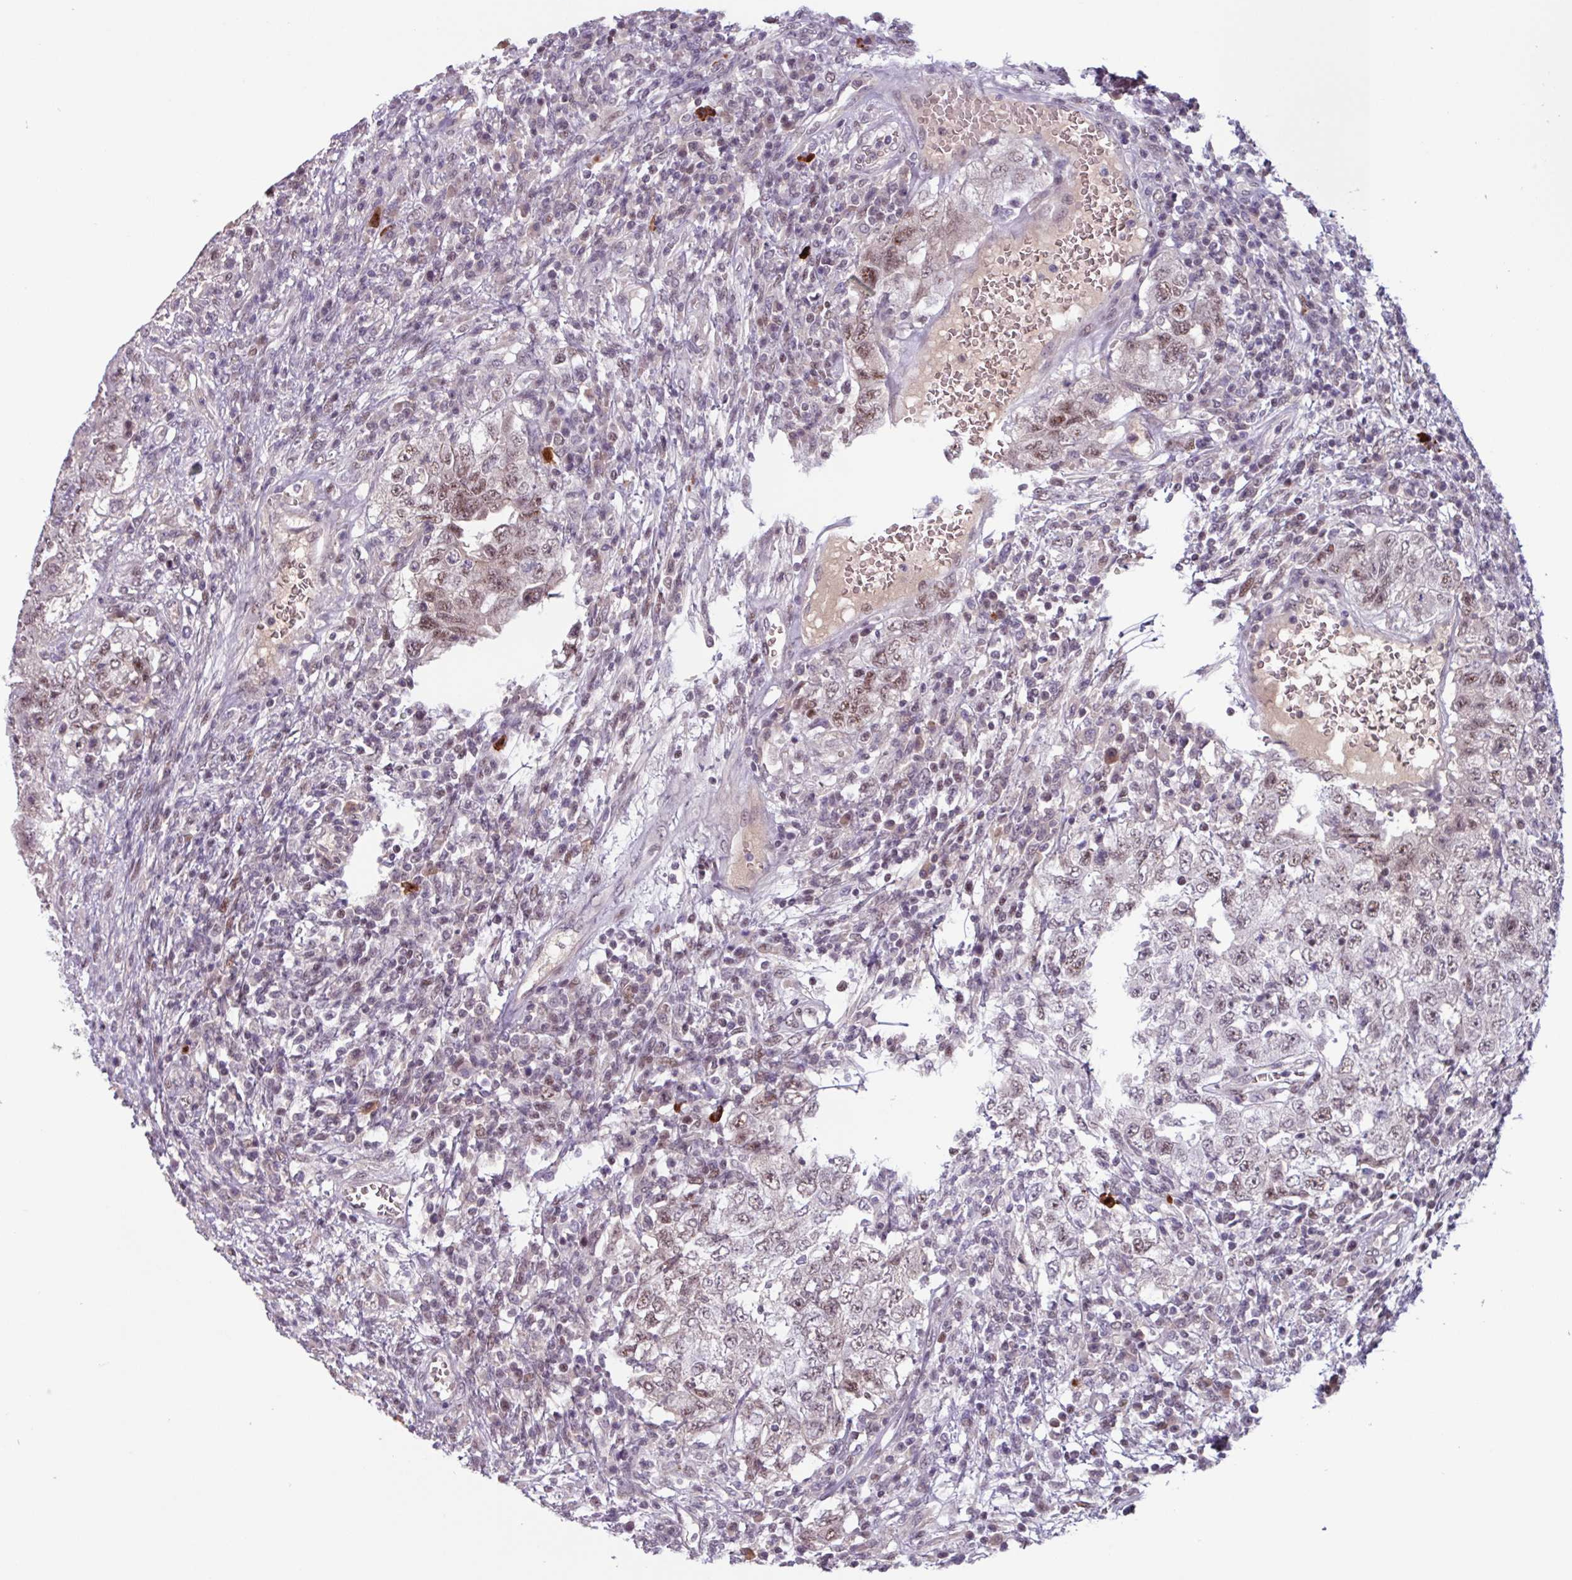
{"staining": {"intensity": "moderate", "quantity": ">75%", "location": "nuclear"}, "tissue": "testis cancer", "cell_type": "Tumor cells", "image_type": "cancer", "snomed": [{"axis": "morphology", "description": "Carcinoma, Embryonal, NOS"}, {"axis": "topography", "description": "Testis"}], "caption": "IHC histopathology image of testis embryonal carcinoma stained for a protein (brown), which shows medium levels of moderate nuclear staining in approximately >75% of tumor cells.", "gene": "ZNF575", "patient": {"sex": "male", "age": 26}}